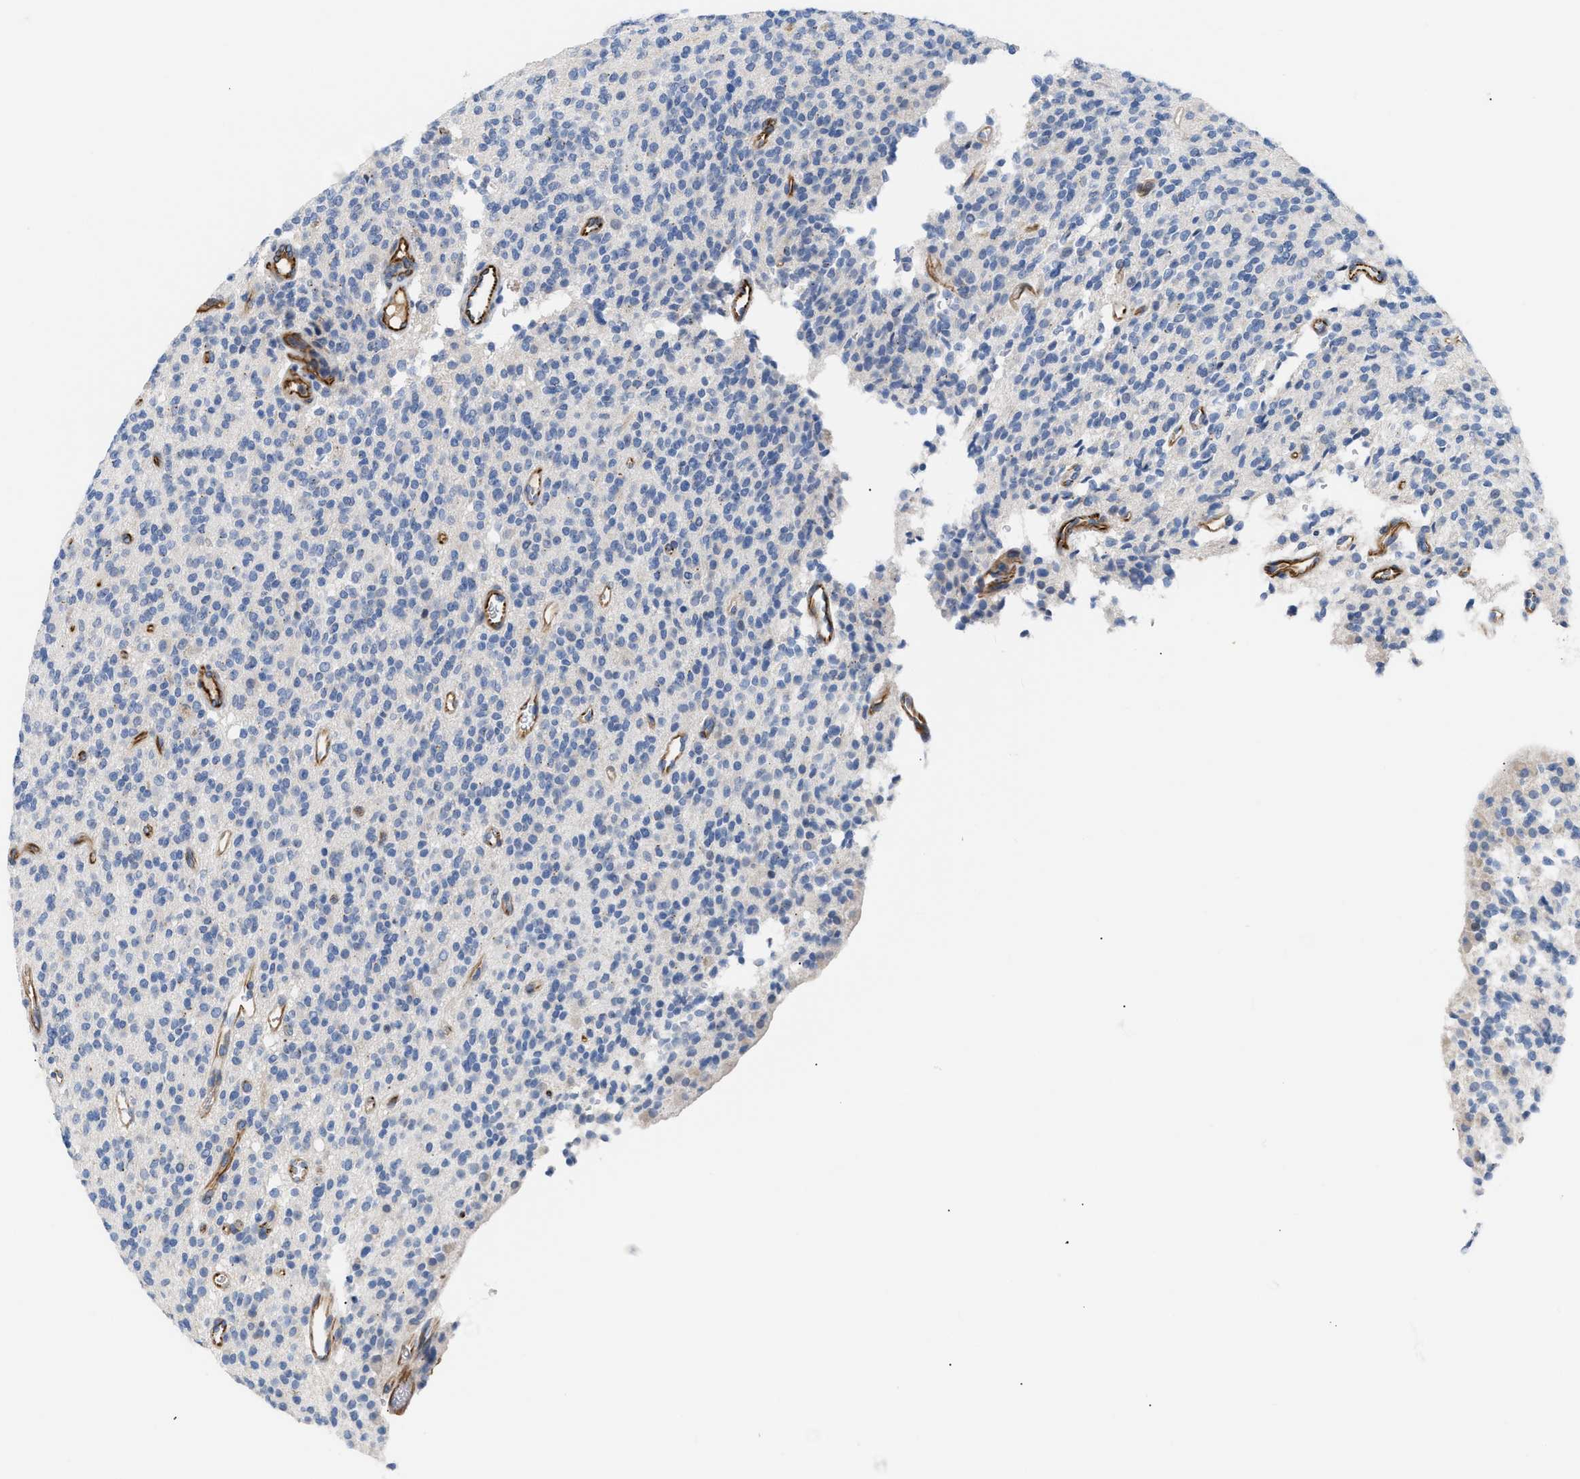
{"staining": {"intensity": "negative", "quantity": "none", "location": "none"}, "tissue": "glioma", "cell_type": "Tumor cells", "image_type": "cancer", "snomed": [{"axis": "morphology", "description": "Glioma, malignant, High grade"}, {"axis": "topography", "description": "Brain"}], "caption": "There is no significant positivity in tumor cells of glioma.", "gene": "TFPI", "patient": {"sex": "male", "age": 34}}